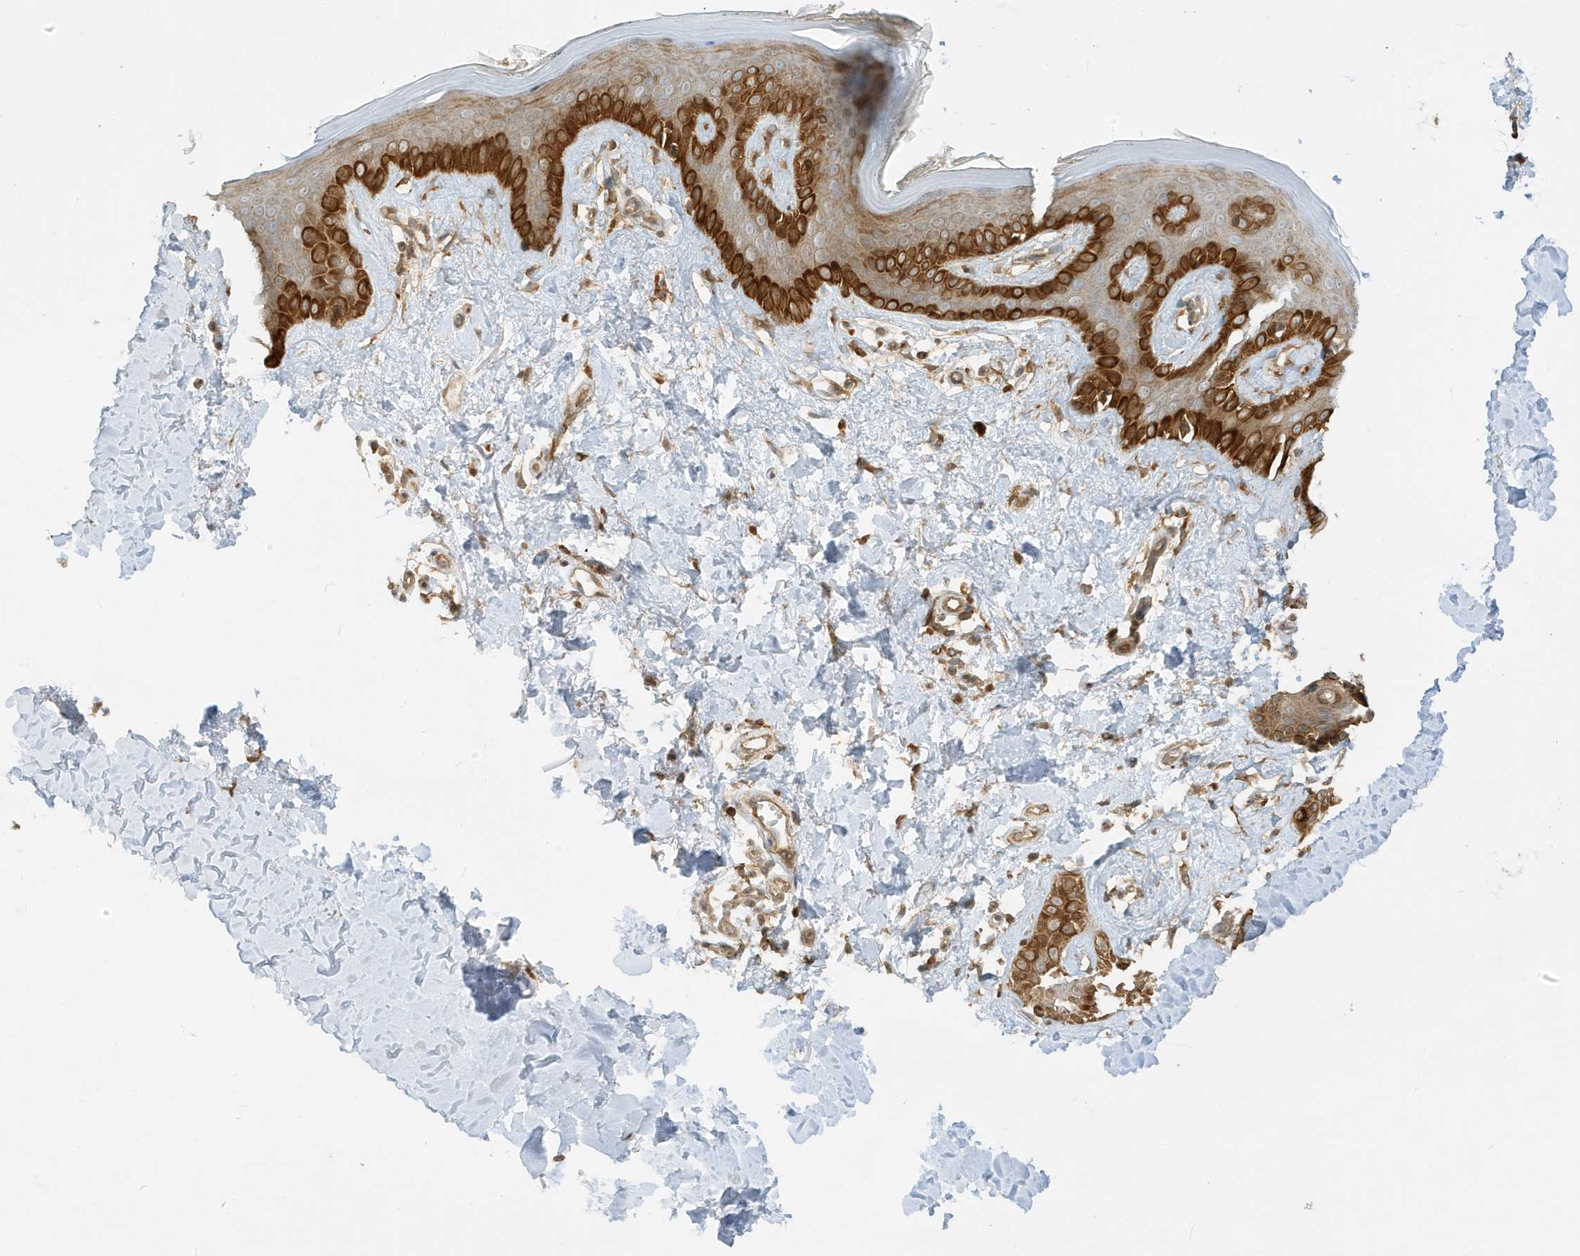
{"staining": {"intensity": "moderate", "quantity": ">75%", "location": "cytoplasmic/membranous"}, "tissue": "skin", "cell_type": "Fibroblasts", "image_type": "normal", "snomed": [{"axis": "morphology", "description": "Normal tissue, NOS"}, {"axis": "topography", "description": "Skin"}], "caption": "IHC staining of unremarkable skin, which exhibits medium levels of moderate cytoplasmic/membranous staining in approximately >75% of fibroblasts indicating moderate cytoplasmic/membranous protein expression. The staining was performed using DAB (brown) for protein detection and nuclei were counterstained in hematoxylin (blue).", "gene": "SCARF2", "patient": {"sex": "female", "age": 64}}